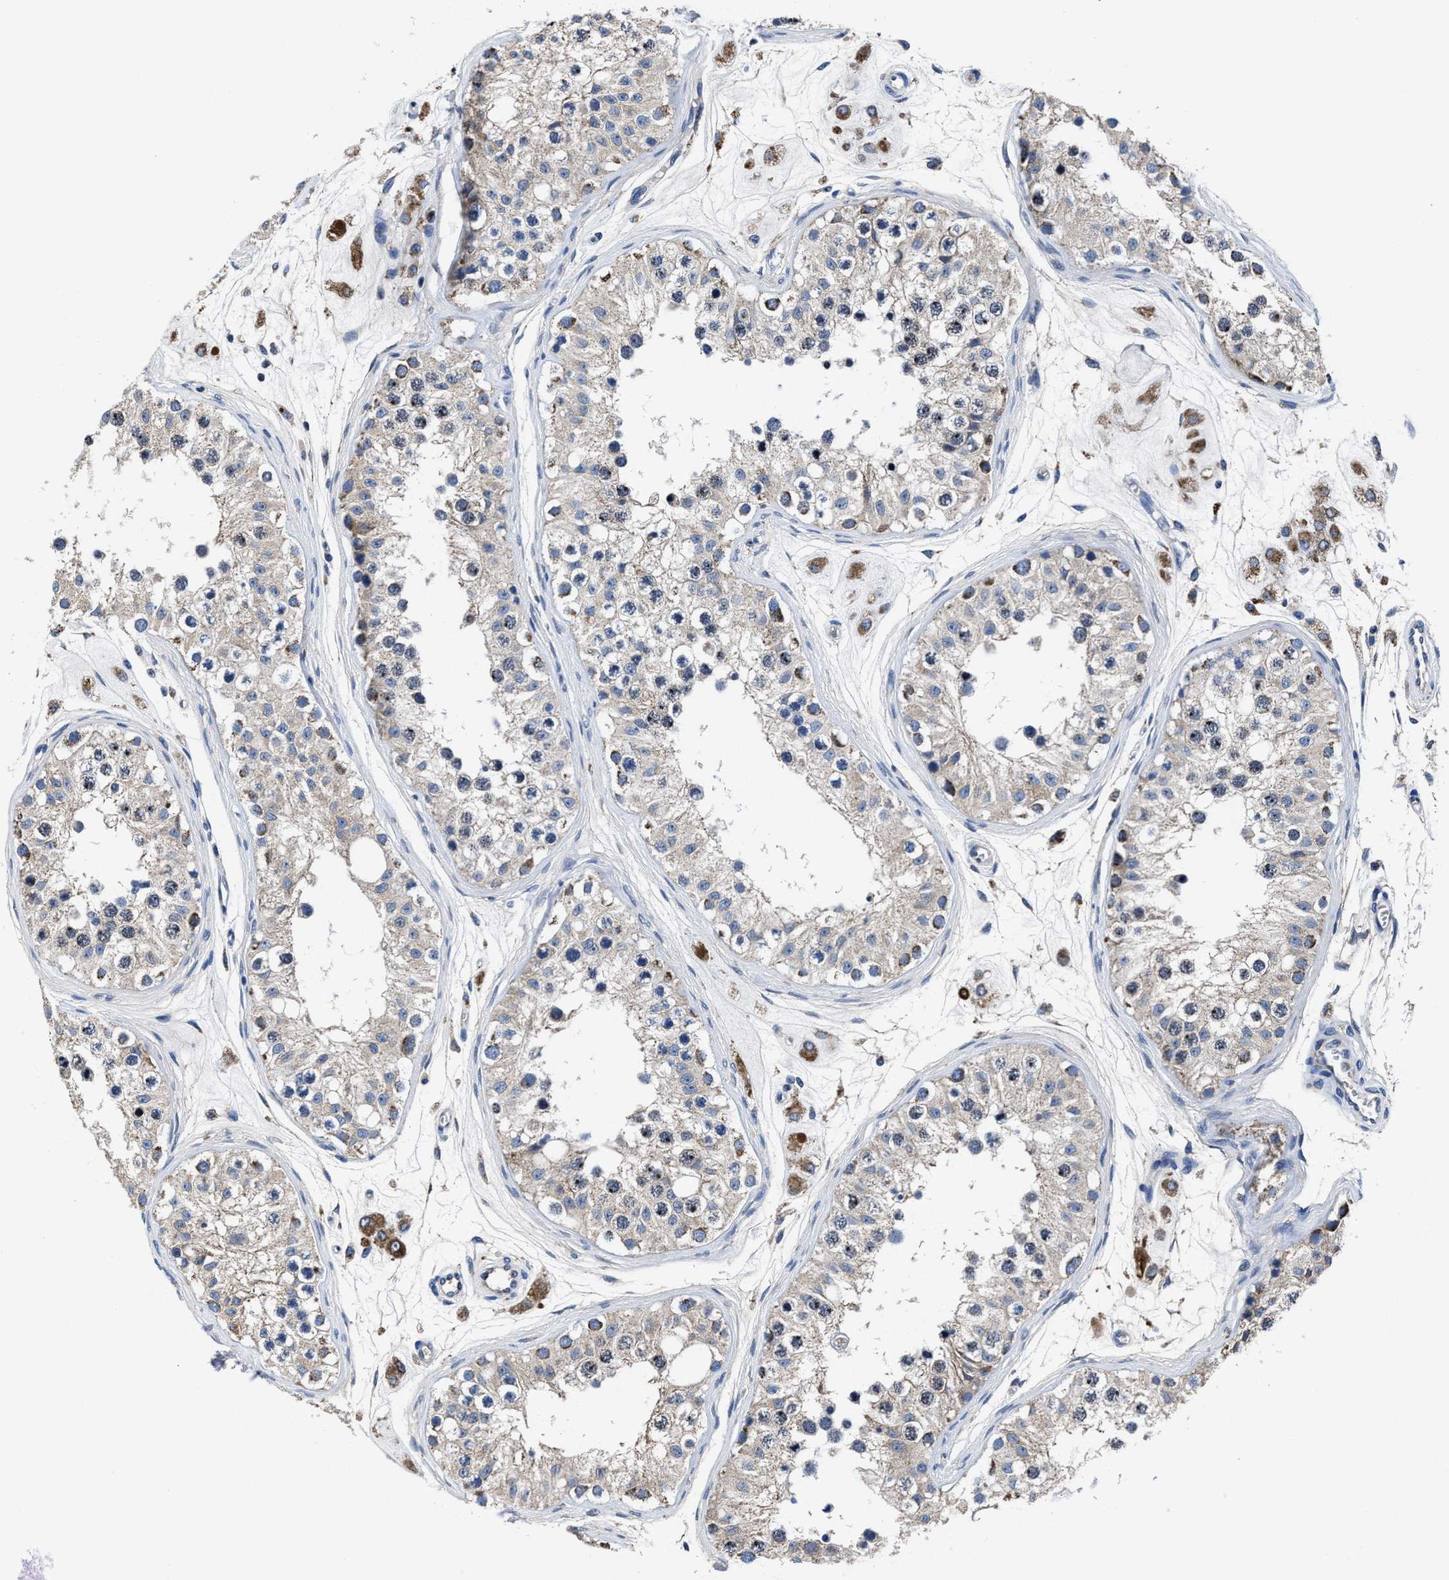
{"staining": {"intensity": "strong", "quantity": "<25%", "location": "cytoplasmic/membranous"}, "tissue": "testis", "cell_type": "Cells in seminiferous ducts", "image_type": "normal", "snomed": [{"axis": "morphology", "description": "Normal tissue, NOS"}, {"axis": "morphology", "description": "Adenocarcinoma, metastatic, NOS"}, {"axis": "topography", "description": "Testis"}], "caption": "Testis stained for a protein displays strong cytoplasmic/membranous positivity in cells in seminiferous ducts. Using DAB (brown) and hematoxylin (blue) stains, captured at high magnification using brightfield microscopy.", "gene": "CACNA1D", "patient": {"sex": "male", "age": 26}}